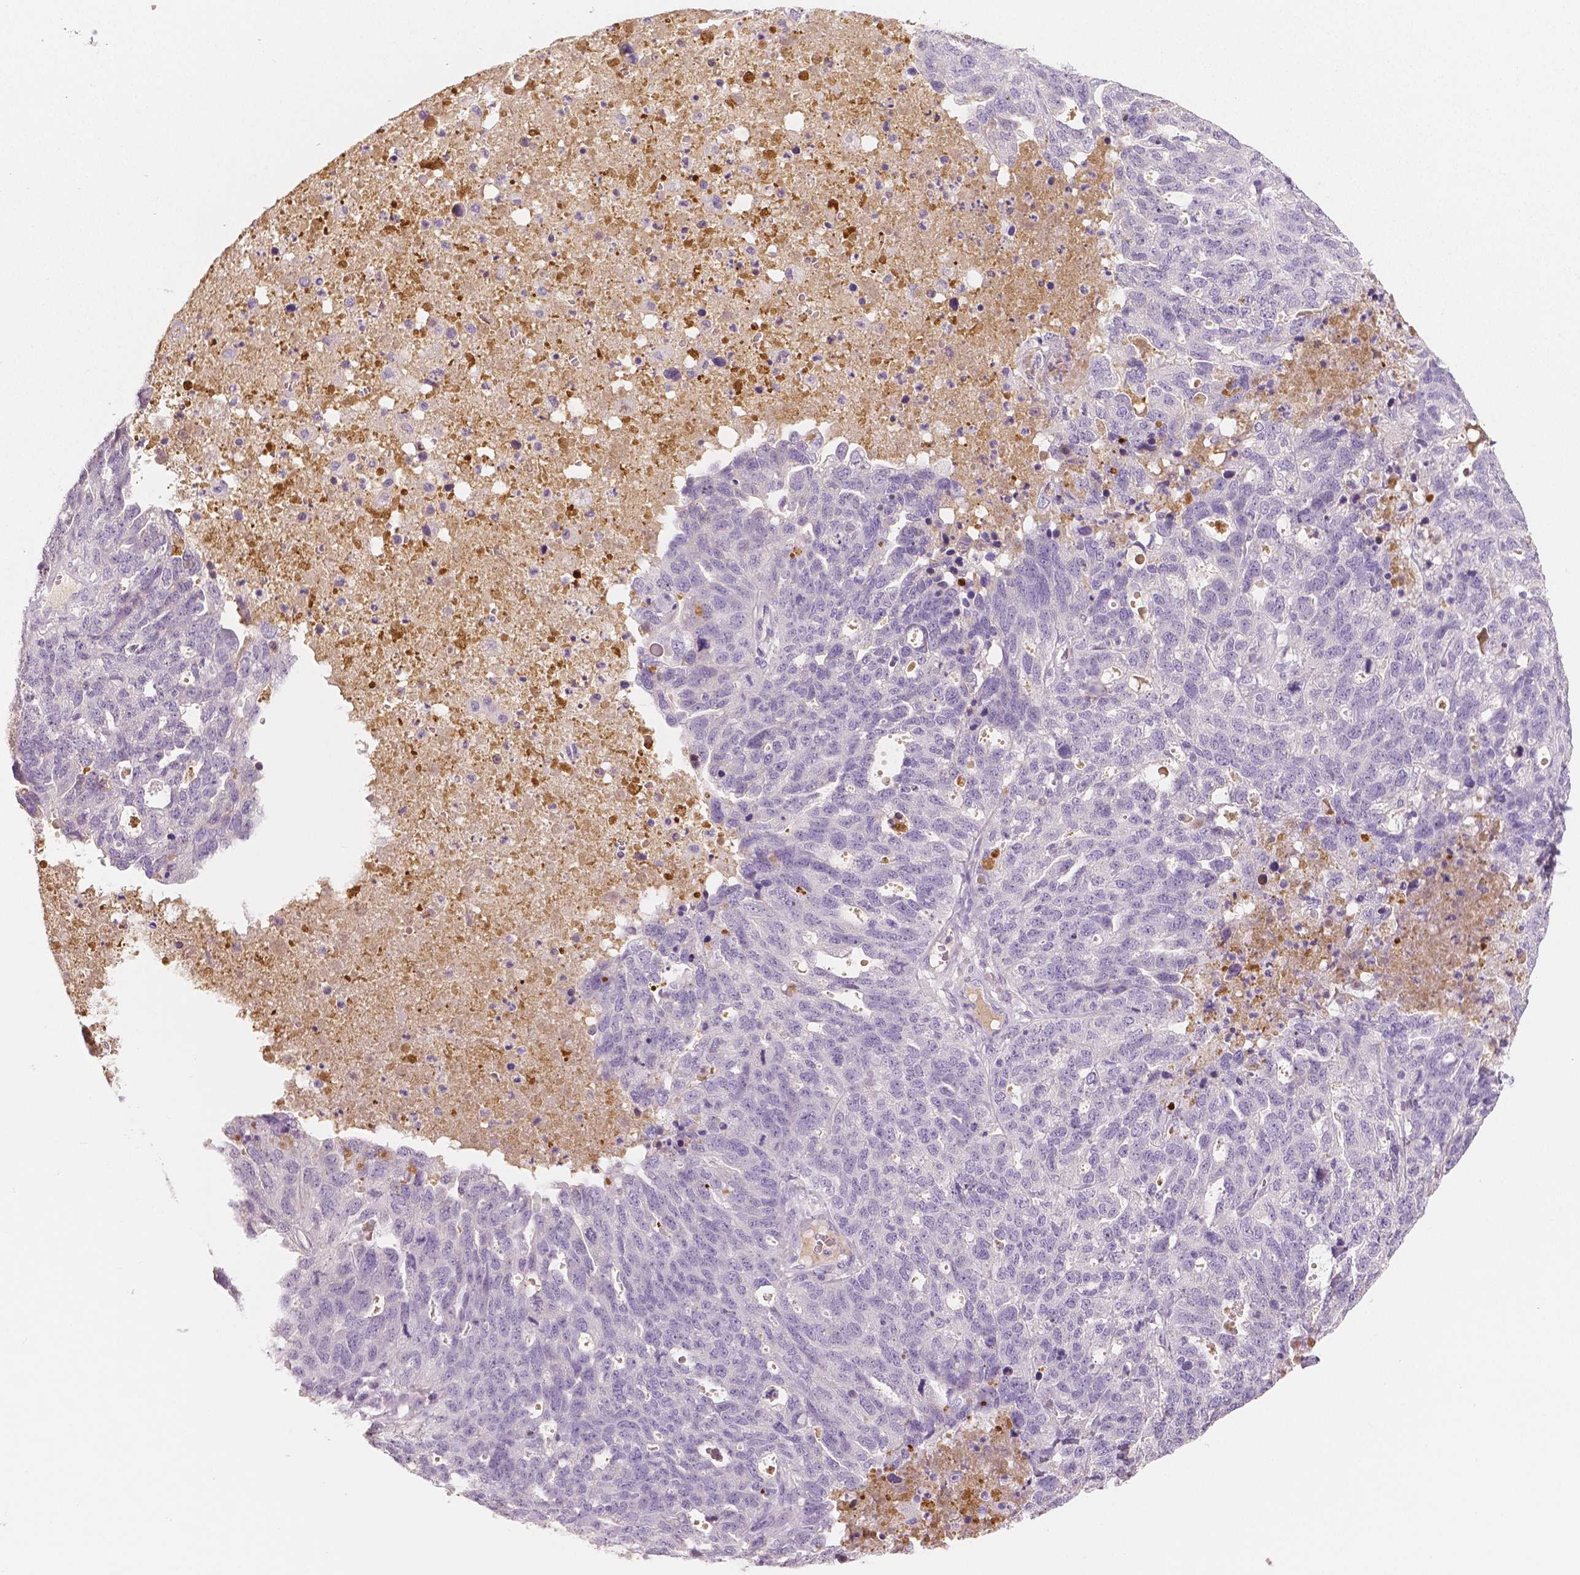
{"staining": {"intensity": "negative", "quantity": "none", "location": "none"}, "tissue": "ovarian cancer", "cell_type": "Tumor cells", "image_type": "cancer", "snomed": [{"axis": "morphology", "description": "Cystadenocarcinoma, serous, NOS"}, {"axis": "topography", "description": "Ovary"}], "caption": "IHC of ovarian serous cystadenocarcinoma displays no staining in tumor cells.", "gene": "APOA4", "patient": {"sex": "female", "age": 71}}